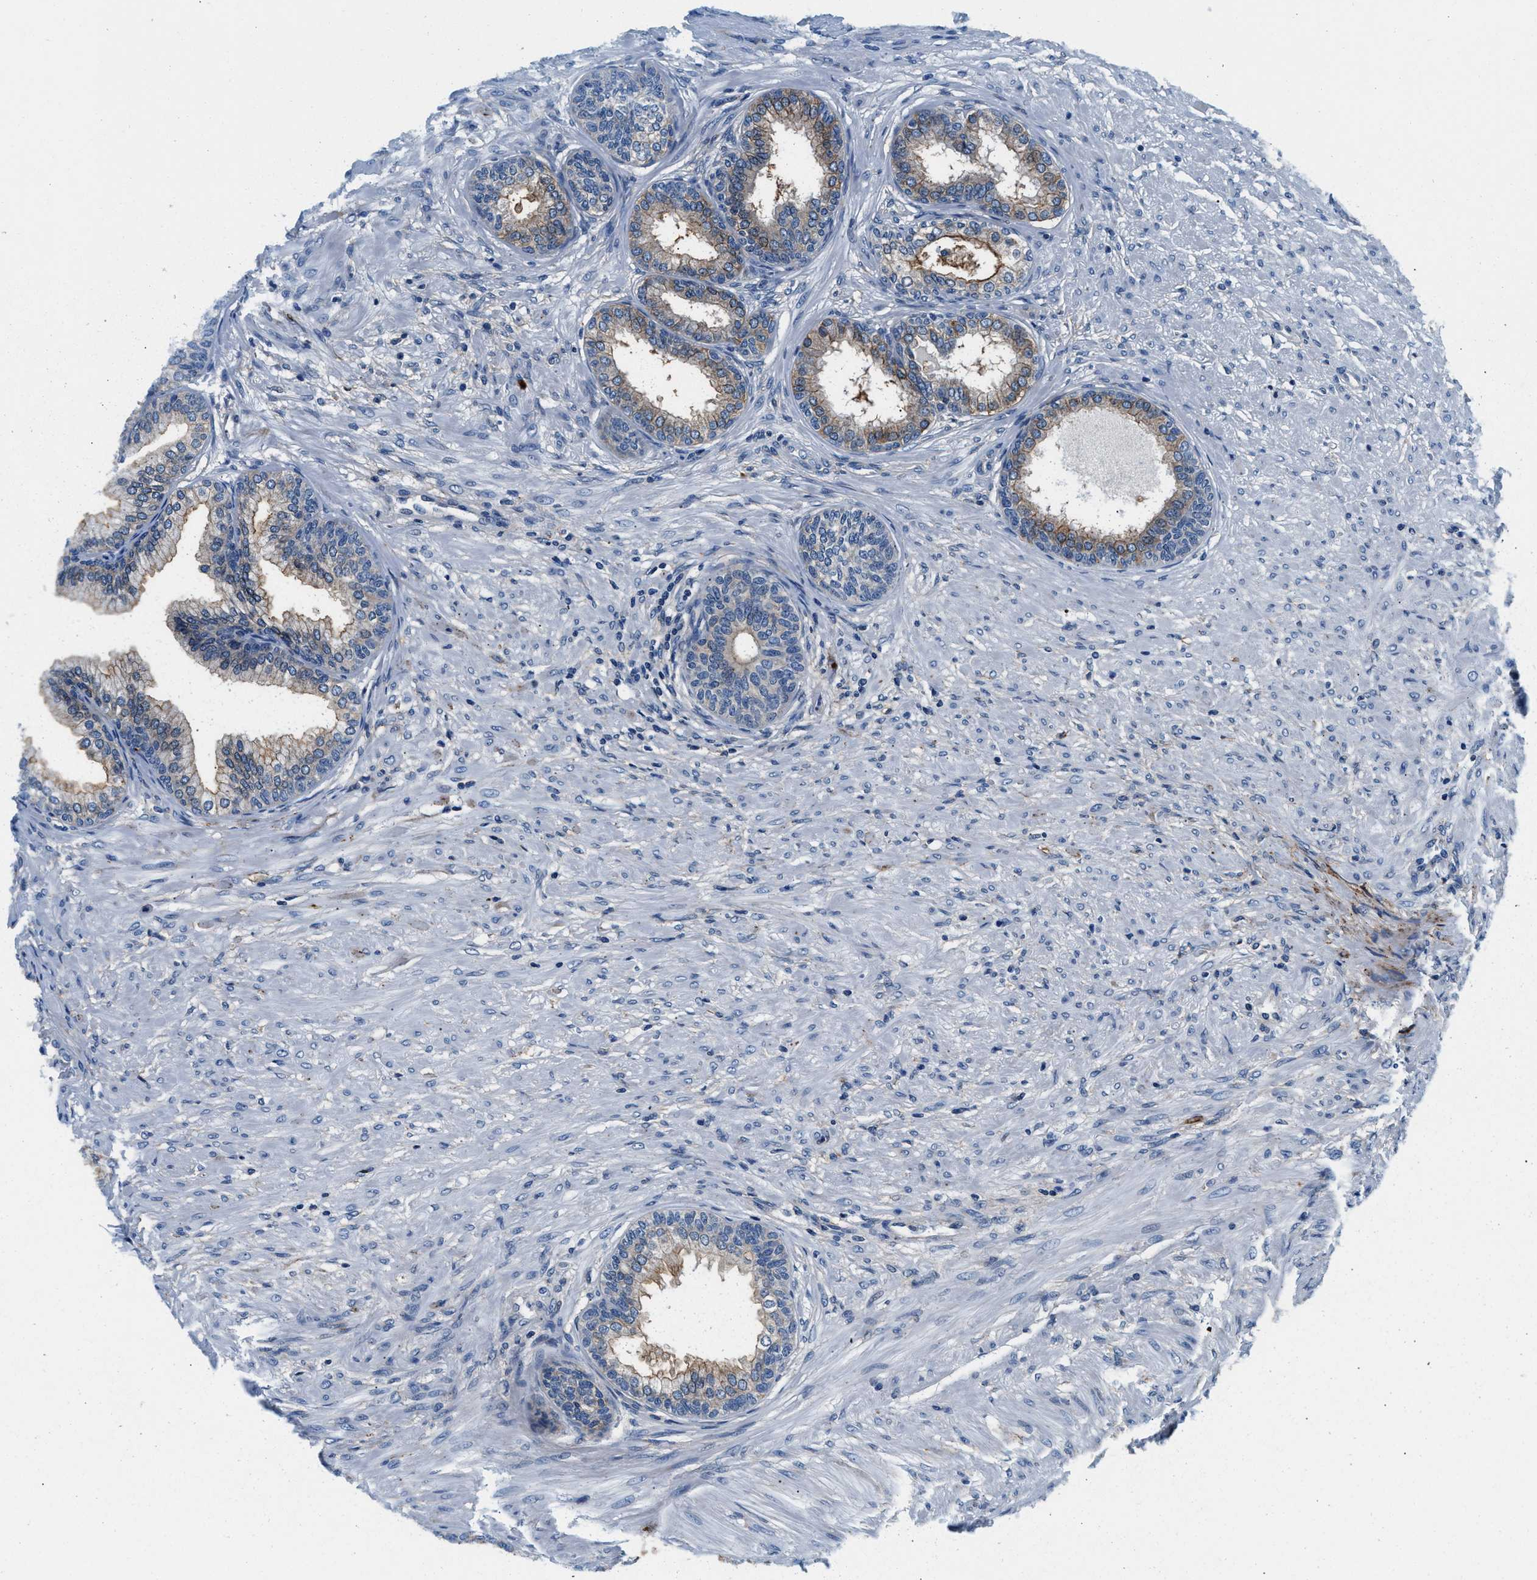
{"staining": {"intensity": "moderate", "quantity": "25%-75%", "location": "cytoplasmic/membranous"}, "tissue": "prostate", "cell_type": "Glandular cells", "image_type": "normal", "snomed": [{"axis": "morphology", "description": "Normal tissue, NOS"}, {"axis": "topography", "description": "Prostate"}], "caption": "Immunohistochemical staining of unremarkable human prostate shows moderate cytoplasmic/membranous protein expression in approximately 25%-75% of glandular cells.", "gene": "SLFN11", "patient": {"sex": "male", "age": 76}}